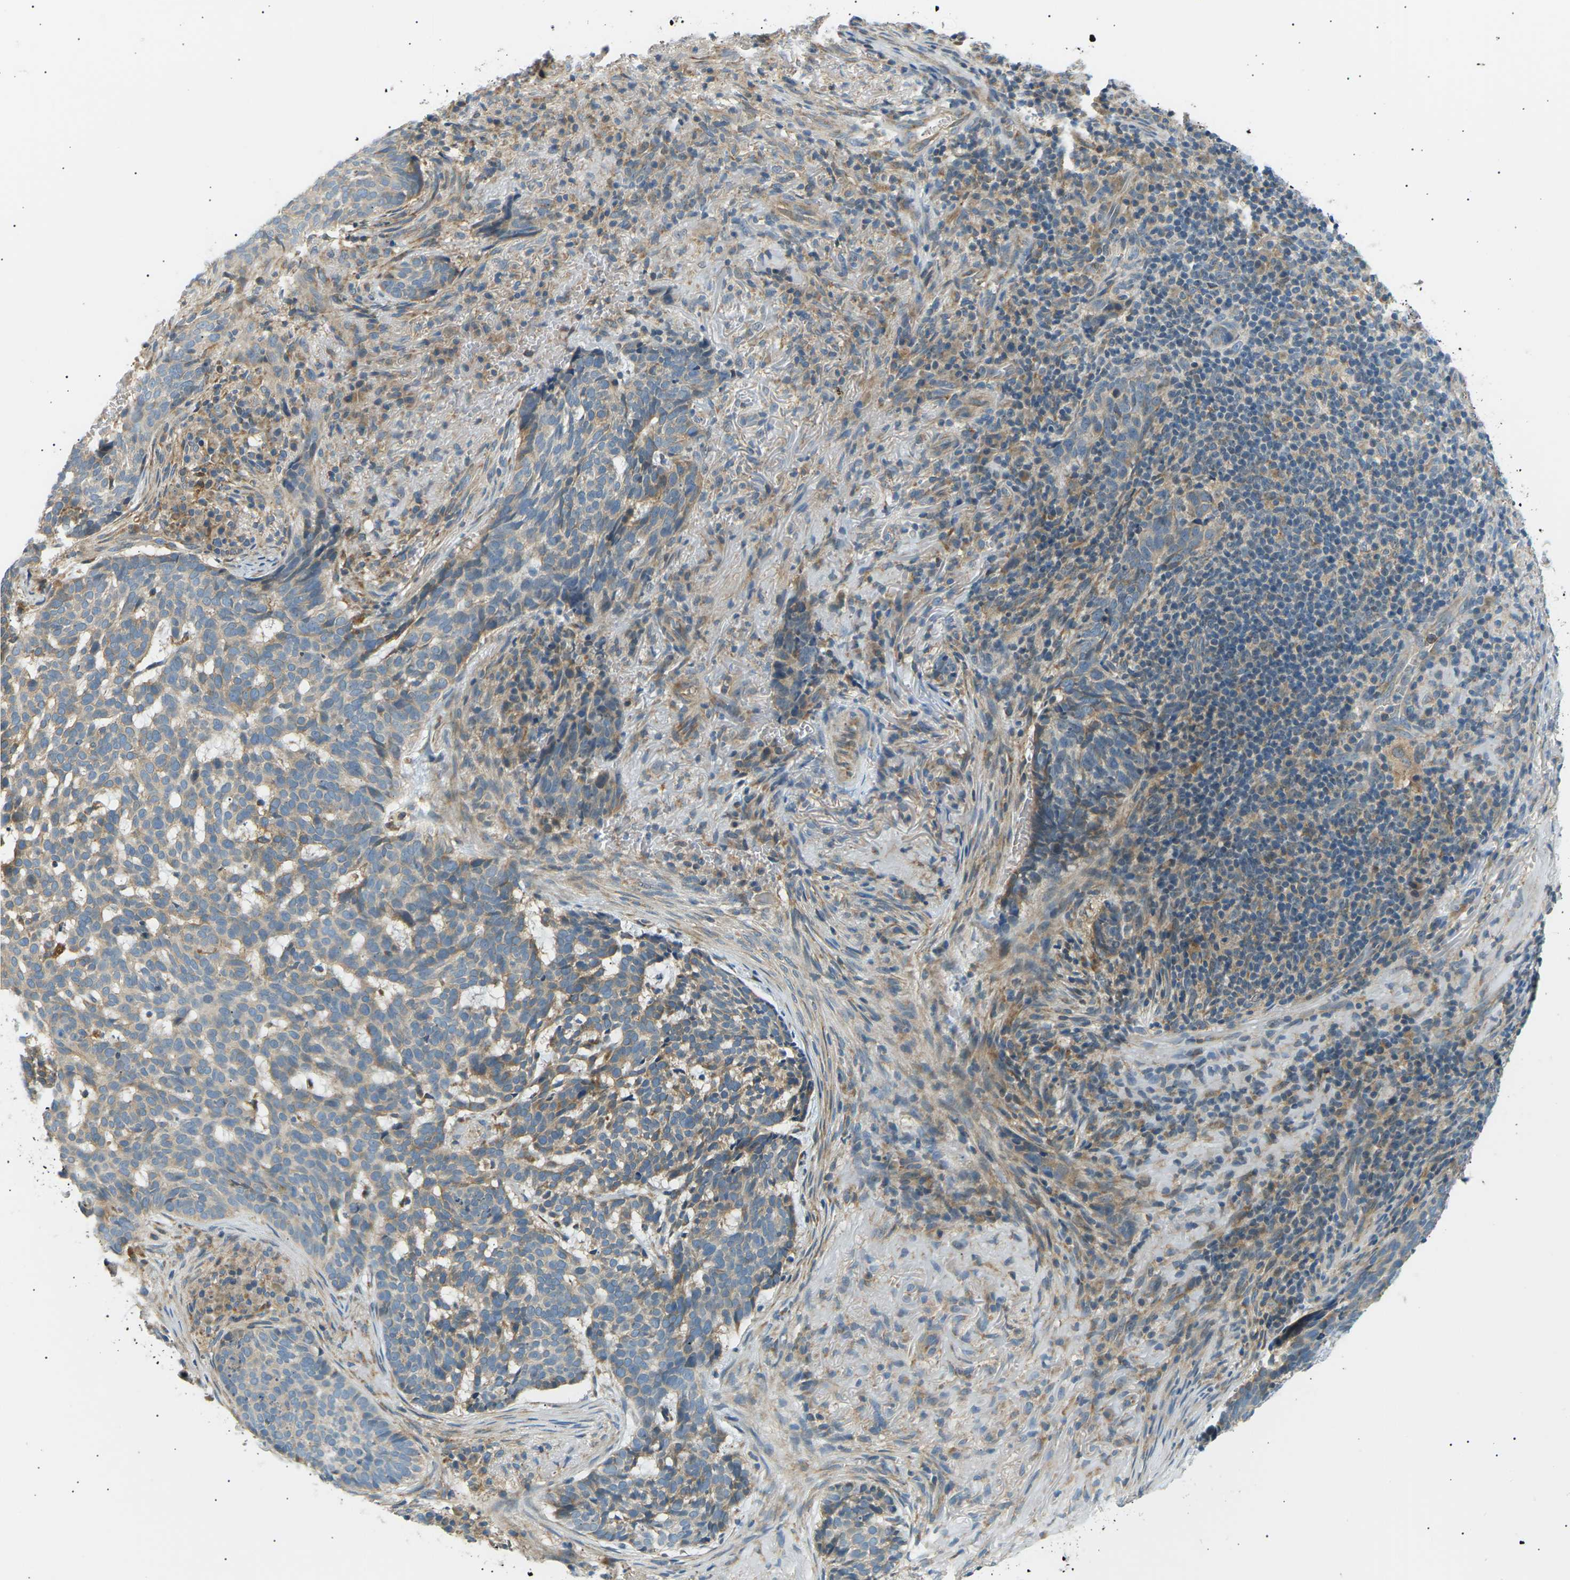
{"staining": {"intensity": "weak", "quantity": "25%-75%", "location": "cytoplasmic/membranous"}, "tissue": "skin cancer", "cell_type": "Tumor cells", "image_type": "cancer", "snomed": [{"axis": "morphology", "description": "Basal cell carcinoma"}, {"axis": "topography", "description": "Skin"}], "caption": "Immunohistochemical staining of basal cell carcinoma (skin) shows low levels of weak cytoplasmic/membranous expression in about 25%-75% of tumor cells.", "gene": "TBC1D8", "patient": {"sex": "male", "age": 85}}